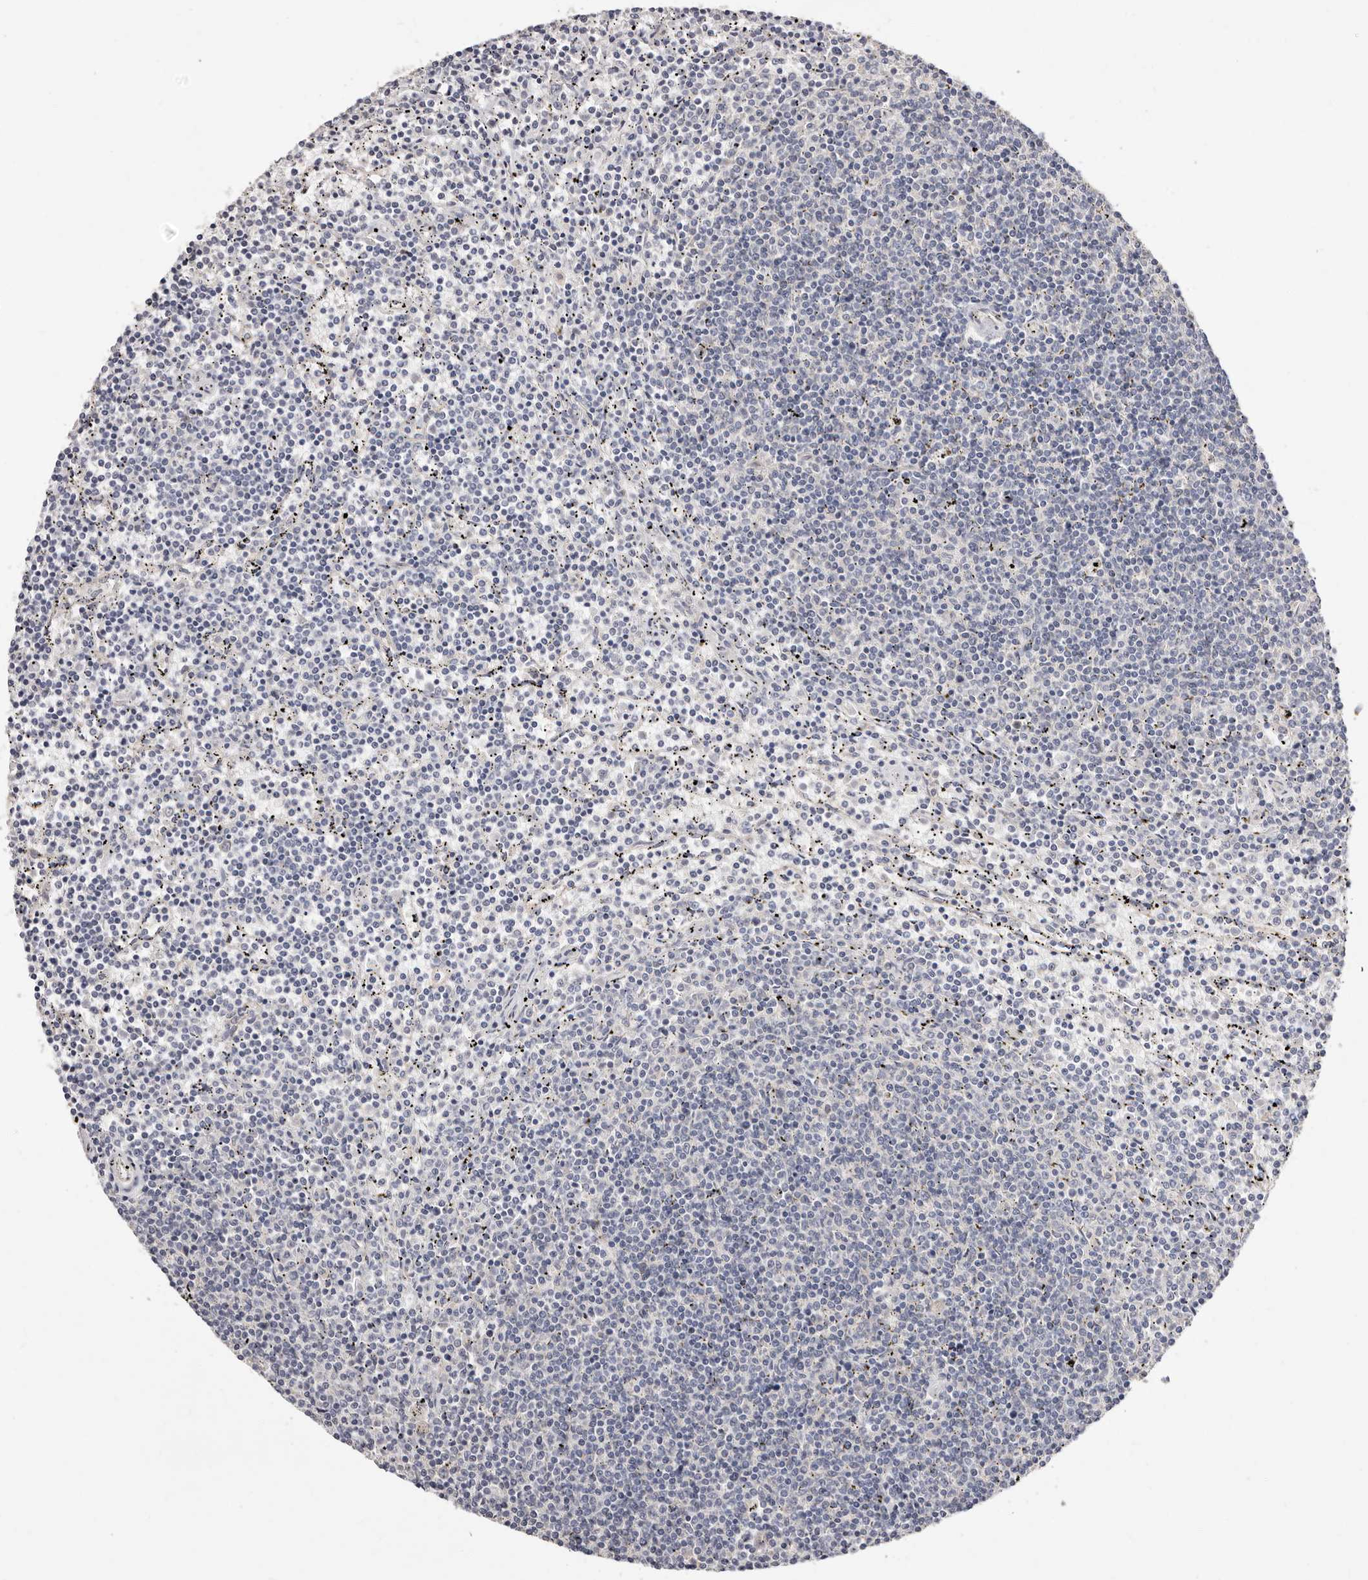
{"staining": {"intensity": "negative", "quantity": "none", "location": "none"}, "tissue": "lymphoma", "cell_type": "Tumor cells", "image_type": "cancer", "snomed": [{"axis": "morphology", "description": "Malignant lymphoma, non-Hodgkin's type, Low grade"}, {"axis": "topography", "description": "Spleen"}], "caption": "The histopathology image exhibits no staining of tumor cells in lymphoma.", "gene": "FAM167B", "patient": {"sex": "female", "age": 50}}